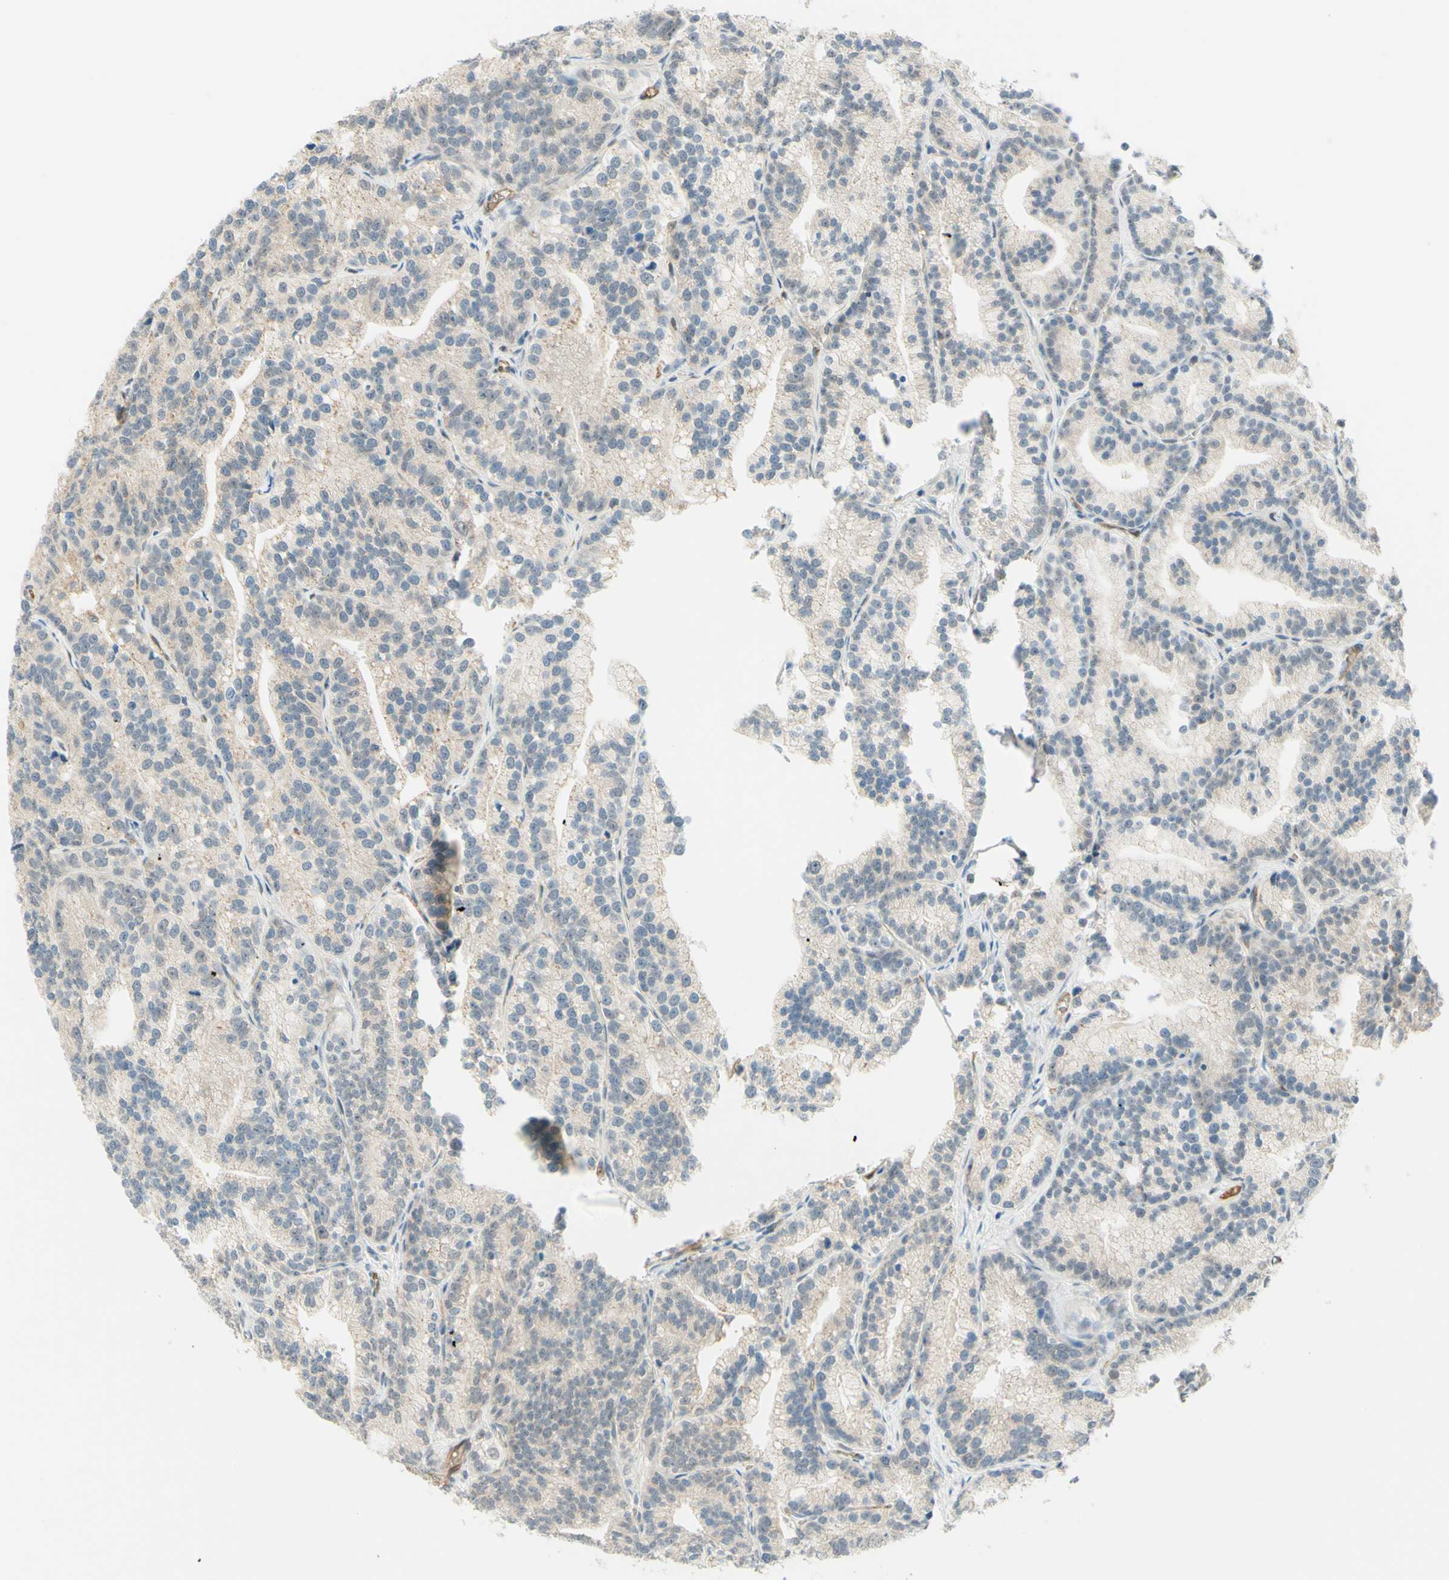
{"staining": {"intensity": "weak", "quantity": "<25%", "location": "cytoplasmic/membranous"}, "tissue": "prostate cancer", "cell_type": "Tumor cells", "image_type": "cancer", "snomed": [{"axis": "morphology", "description": "Adenocarcinoma, Low grade"}, {"axis": "topography", "description": "Prostate"}], "caption": "Tumor cells show no significant protein positivity in prostate cancer (adenocarcinoma (low-grade)).", "gene": "ANGPT2", "patient": {"sex": "male", "age": 89}}